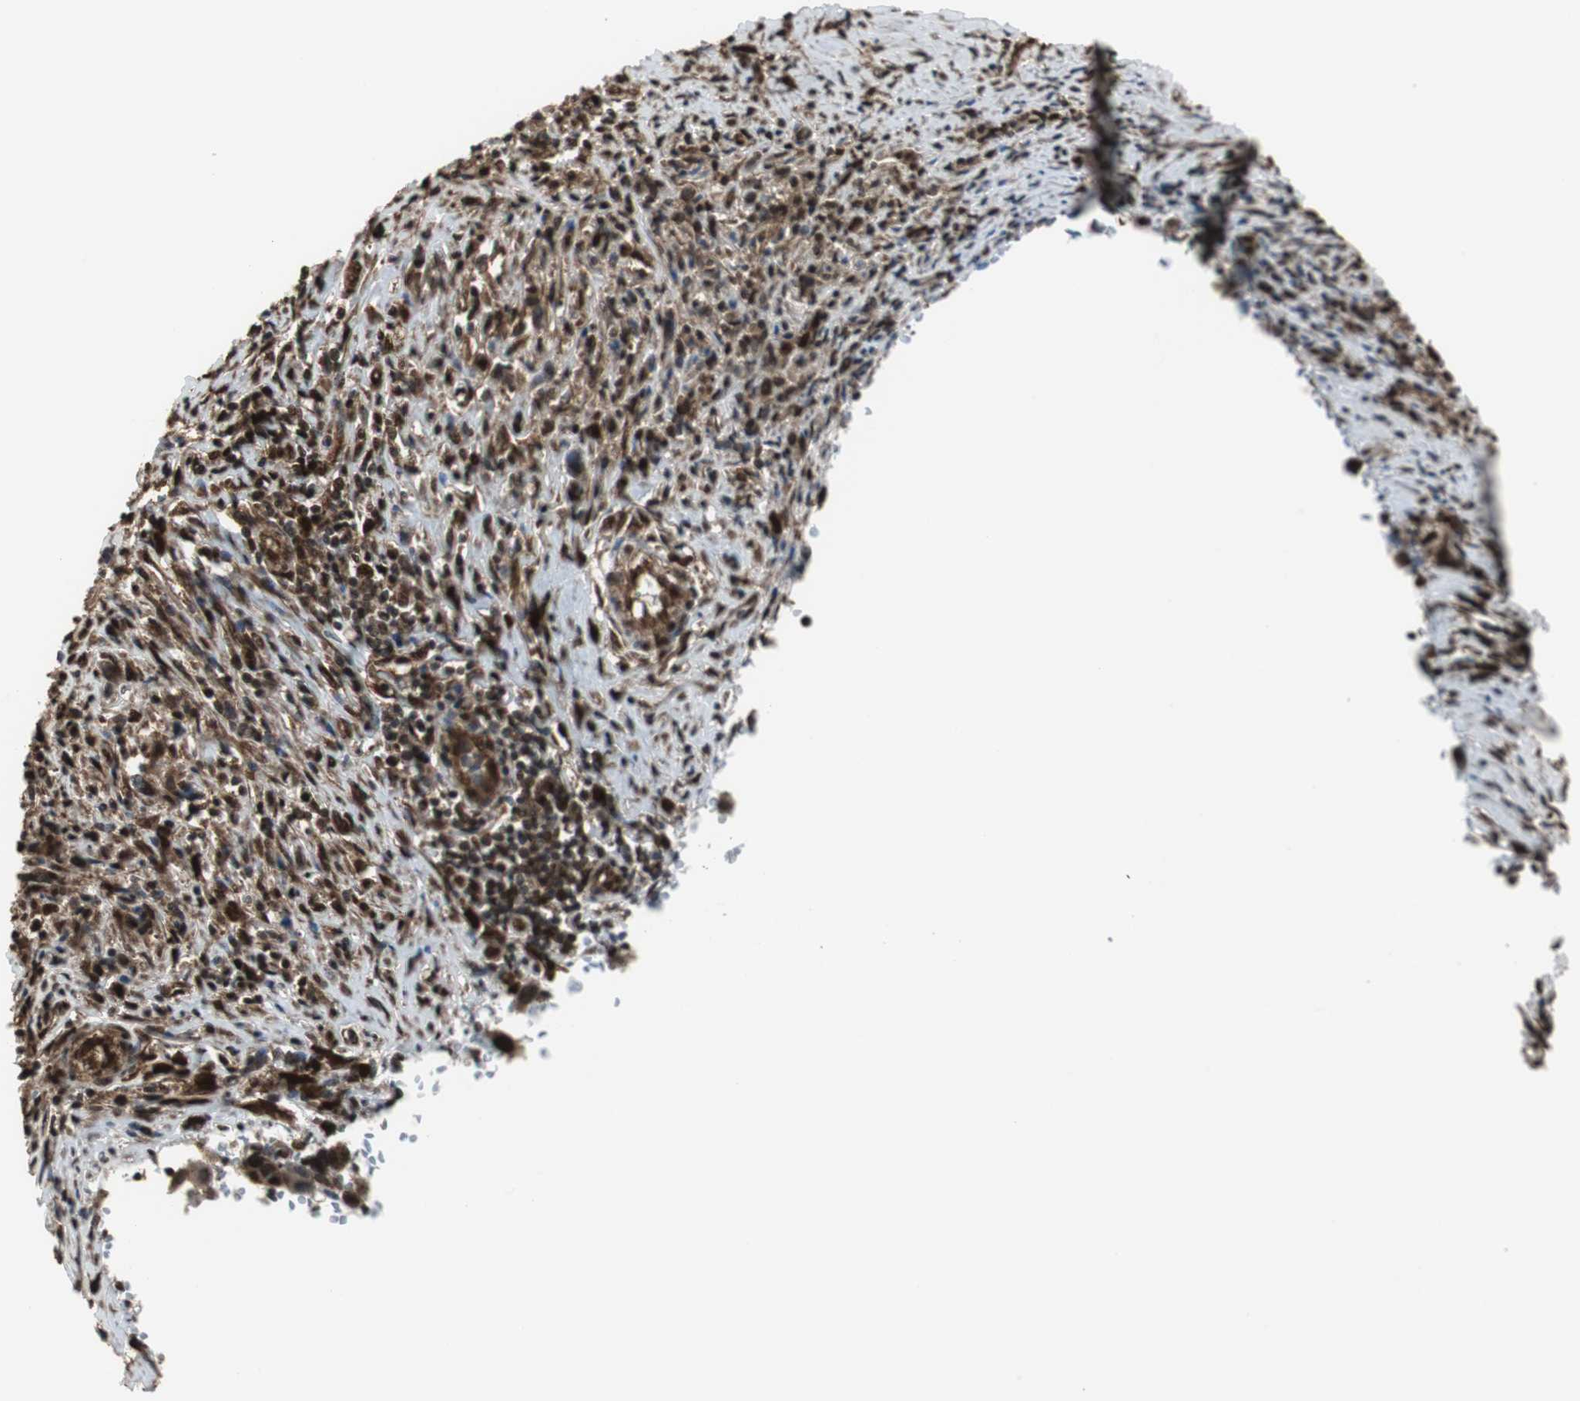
{"staining": {"intensity": "strong", "quantity": ">75%", "location": "cytoplasmic/membranous,nuclear"}, "tissue": "melanoma", "cell_type": "Tumor cells", "image_type": "cancer", "snomed": [{"axis": "morphology", "description": "Malignant melanoma, Metastatic site"}, {"axis": "topography", "description": "Lymph node"}], "caption": "Approximately >75% of tumor cells in human melanoma exhibit strong cytoplasmic/membranous and nuclear protein expression as visualized by brown immunohistochemical staining.", "gene": "VCP", "patient": {"sex": "male", "age": 61}}